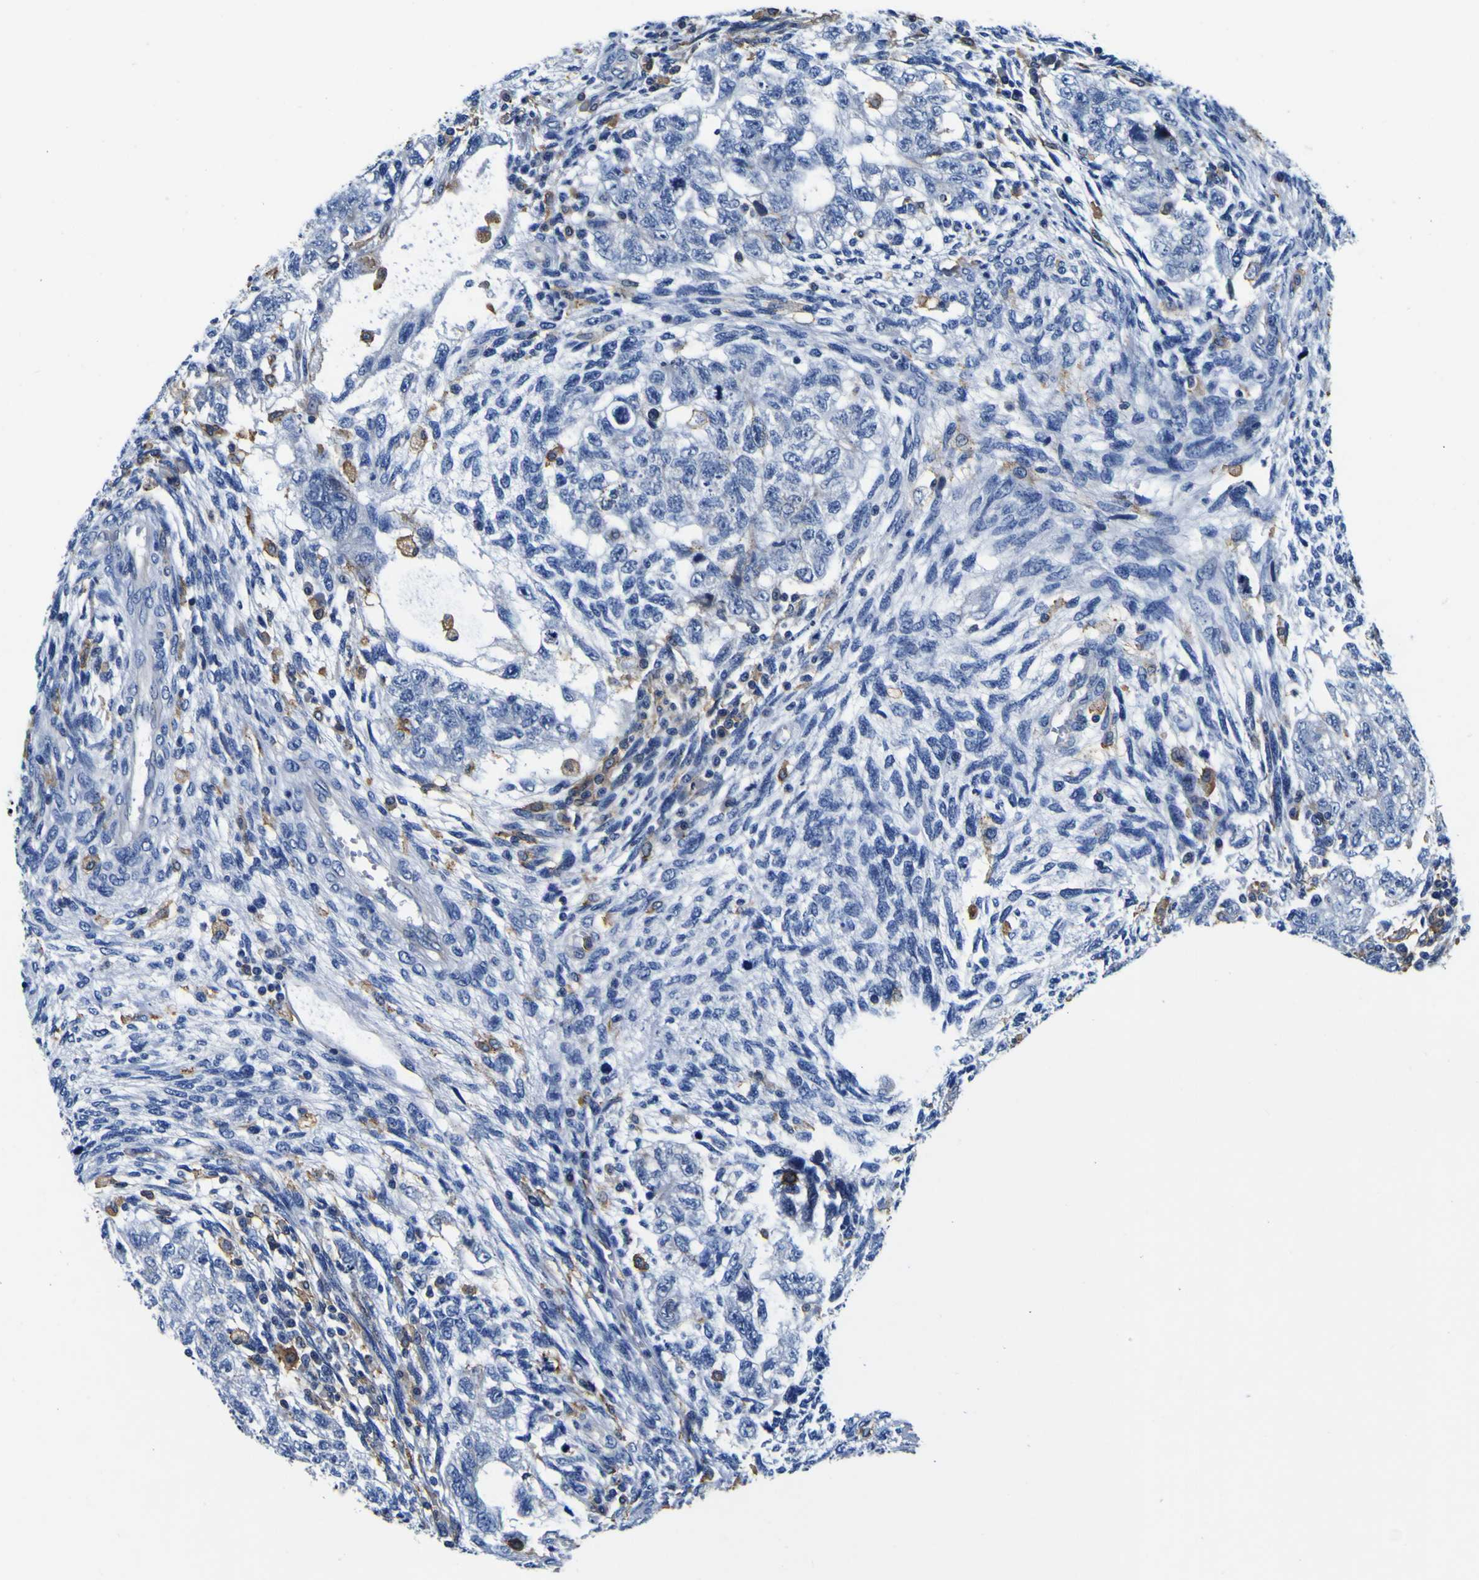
{"staining": {"intensity": "negative", "quantity": "none", "location": "none"}, "tissue": "testis cancer", "cell_type": "Tumor cells", "image_type": "cancer", "snomed": [{"axis": "morphology", "description": "Normal tissue, NOS"}, {"axis": "morphology", "description": "Carcinoma, Embryonal, NOS"}, {"axis": "topography", "description": "Testis"}], "caption": "Testis cancer (embryonal carcinoma) stained for a protein using immunohistochemistry (IHC) reveals no positivity tumor cells.", "gene": "PXDN", "patient": {"sex": "male", "age": 36}}